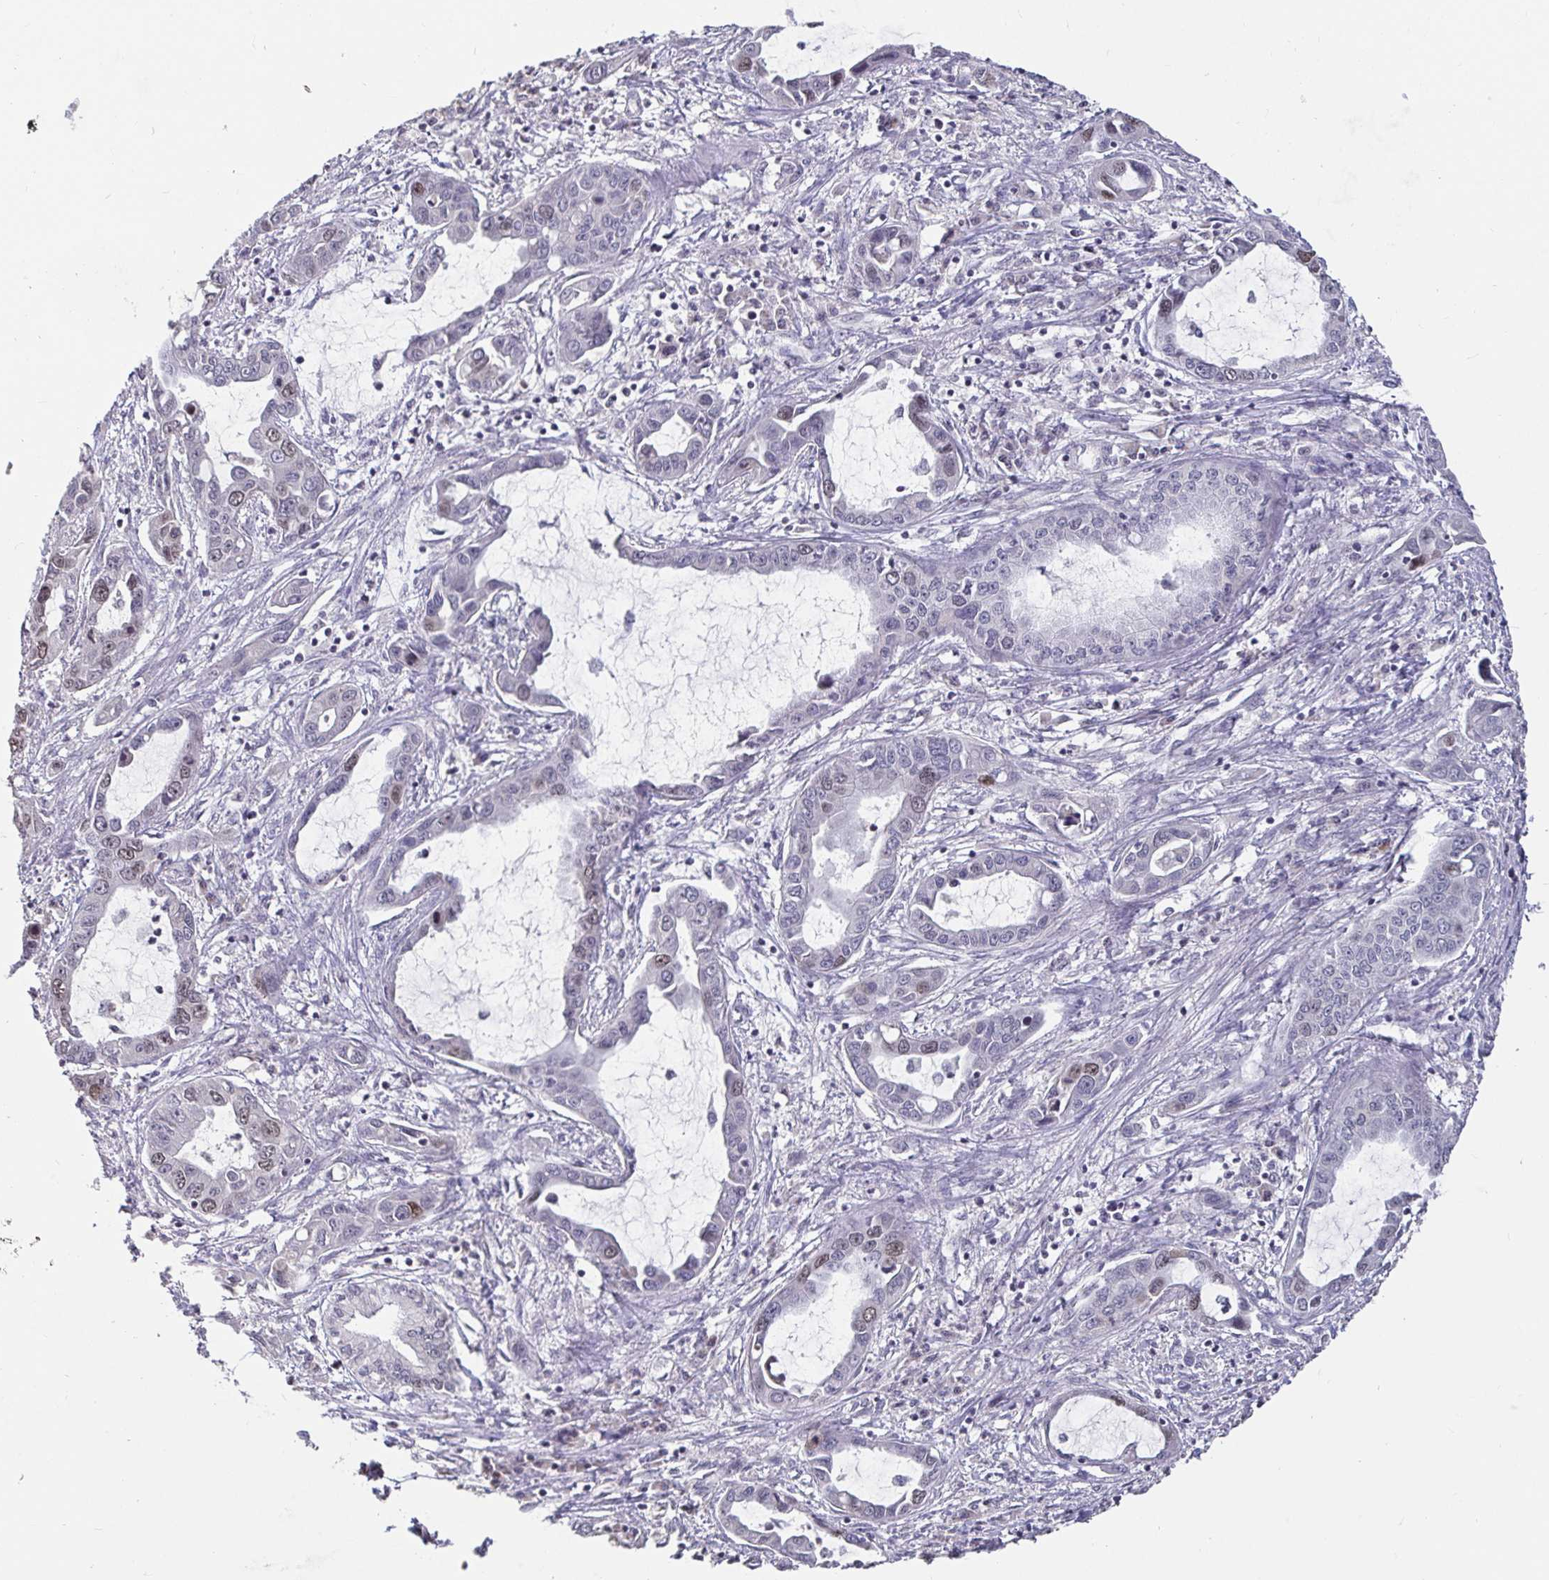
{"staining": {"intensity": "weak", "quantity": "<25%", "location": "nuclear"}, "tissue": "liver cancer", "cell_type": "Tumor cells", "image_type": "cancer", "snomed": [{"axis": "morphology", "description": "Cholangiocarcinoma"}, {"axis": "topography", "description": "Liver"}], "caption": "A micrograph of cholangiocarcinoma (liver) stained for a protein exhibits no brown staining in tumor cells. (Immunohistochemistry (ihc), brightfield microscopy, high magnification).", "gene": "ANLN", "patient": {"sex": "male", "age": 58}}